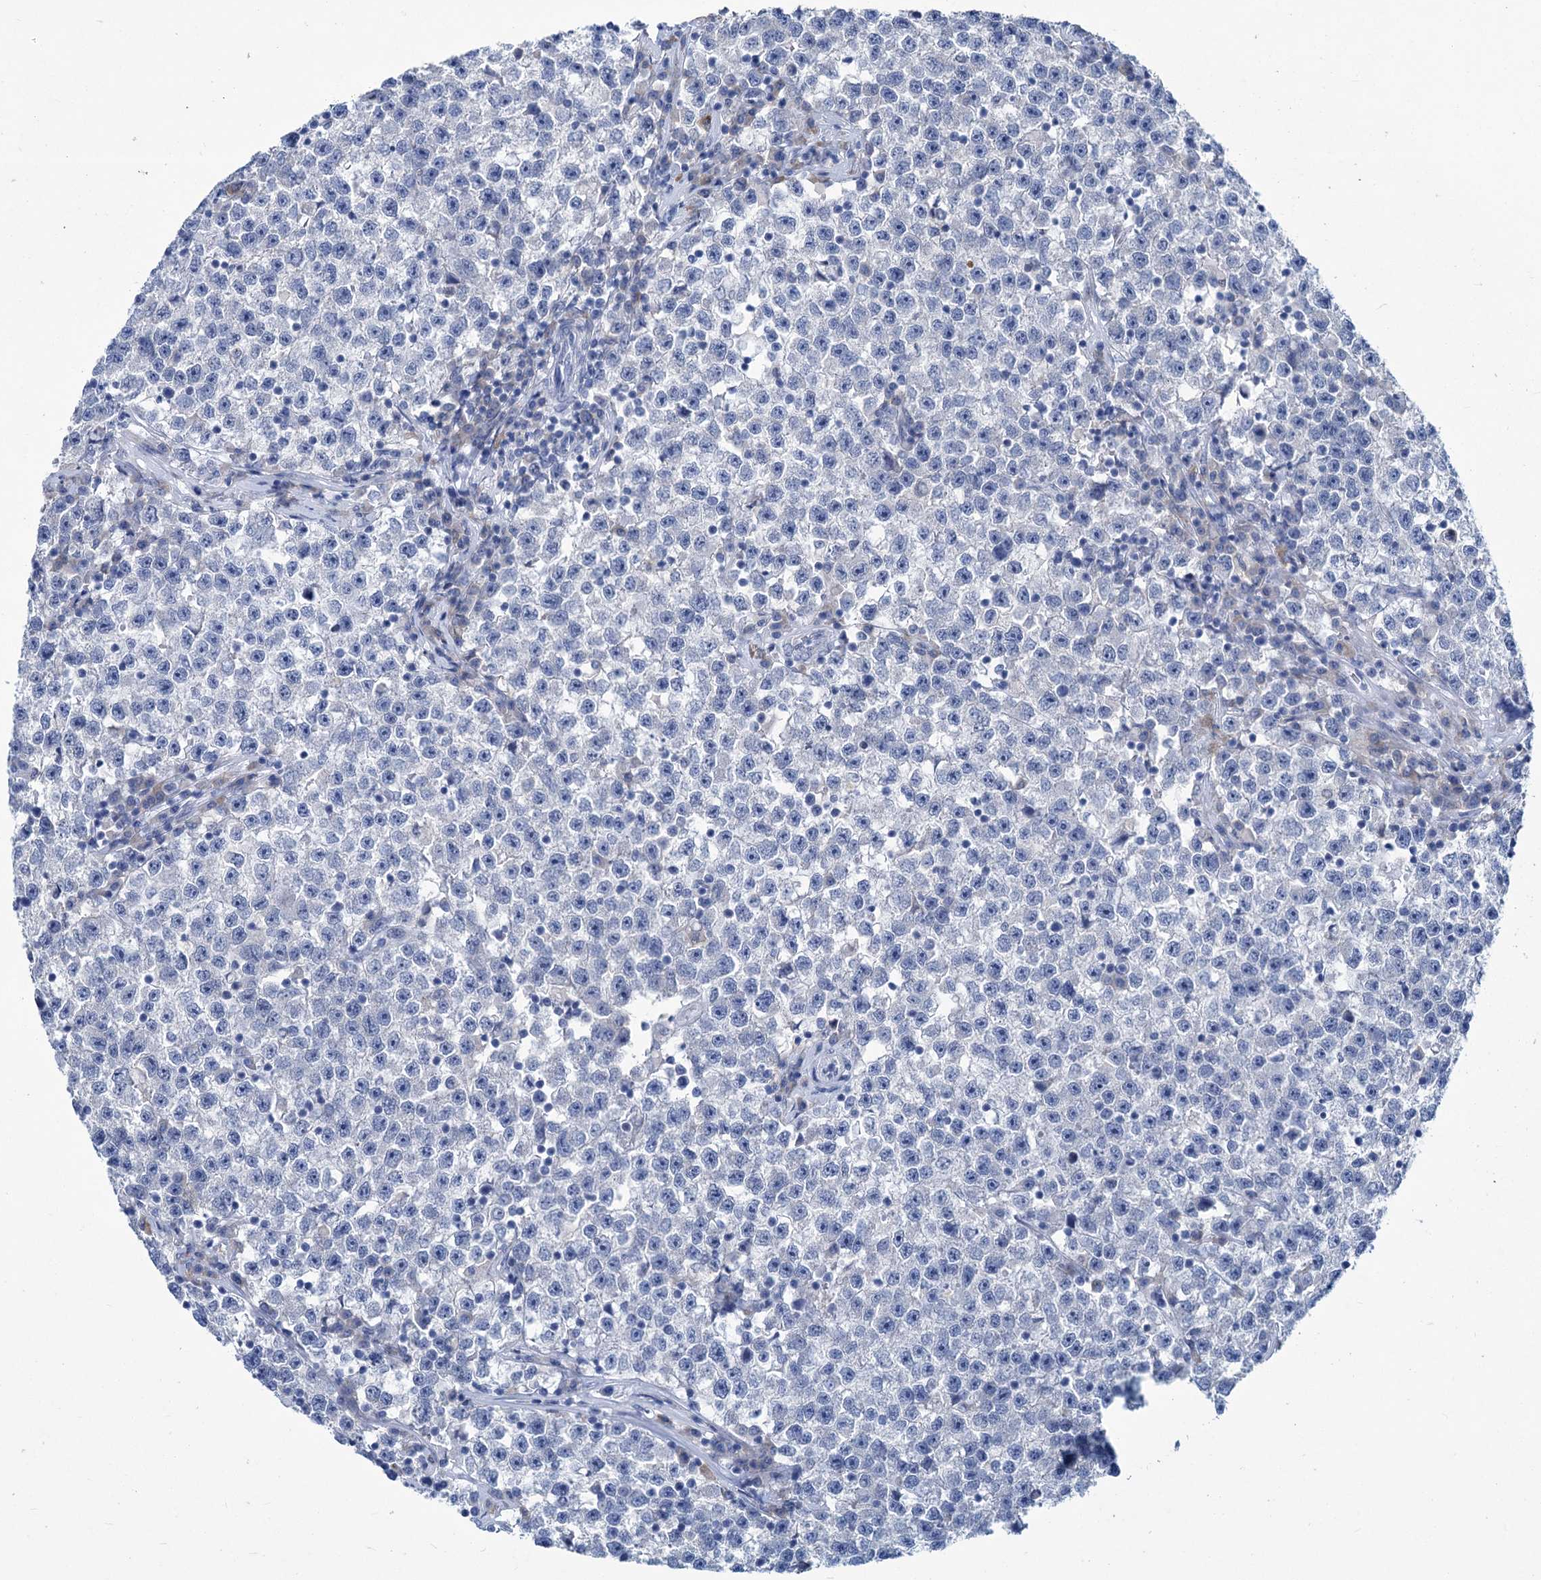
{"staining": {"intensity": "negative", "quantity": "none", "location": "none"}, "tissue": "testis cancer", "cell_type": "Tumor cells", "image_type": "cancer", "snomed": [{"axis": "morphology", "description": "Seminoma, NOS"}, {"axis": "topography", "description": "Testis"}], "caption": "Image shows no significant protein positivity in tumor cells of seminoma (testis). (Stains: DAB (3,3'-diaminobenzidine) immunohistochemistry with hematoxylin counter stain, Microscopy: brightfield microscopy at high magnification).", "gene": "NEU3", "patient": {"sex": "male", "age": 22}}